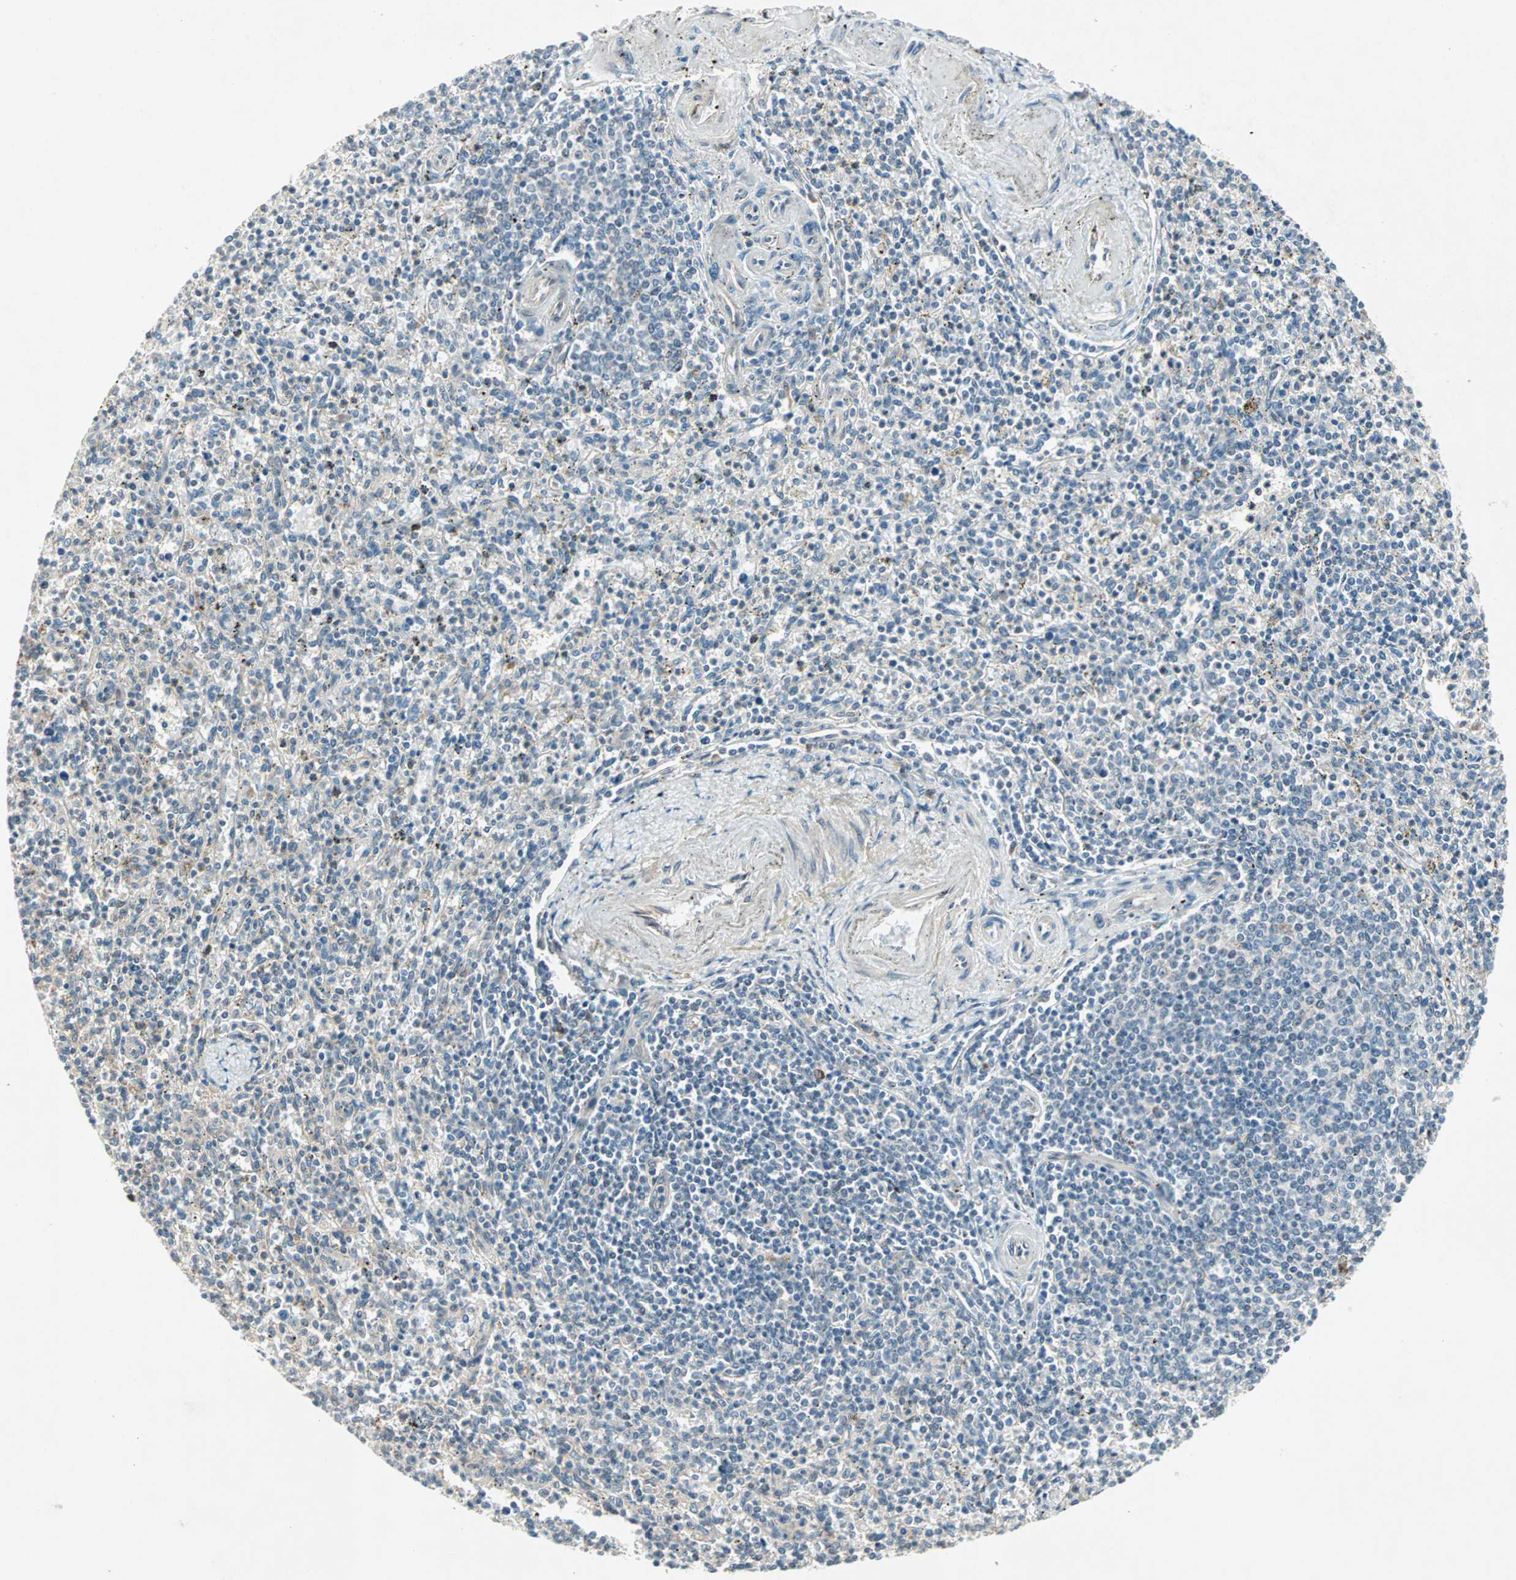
{"staining": {"intensity": "weak", "quantity": "<25%", "location": "cytoplasmic/membranous"}, "tissue": "spleen", "cell_type": "Cells in red pulp", "image_type": "normal", "snomed": [{"axis": "morphology", "description": "Normal tissue, NOS"}, {"axis": "topography", "description": "Spleen"}], "caption": "The micrograph shows no significant staining in cells in red pulp of spleen. The staining is performed using DAB brown chromogen with nuclei counter-stained in using hematoxylin.", "gene": "PGBD1", "patient": {"sex": "male", "age": 72}}